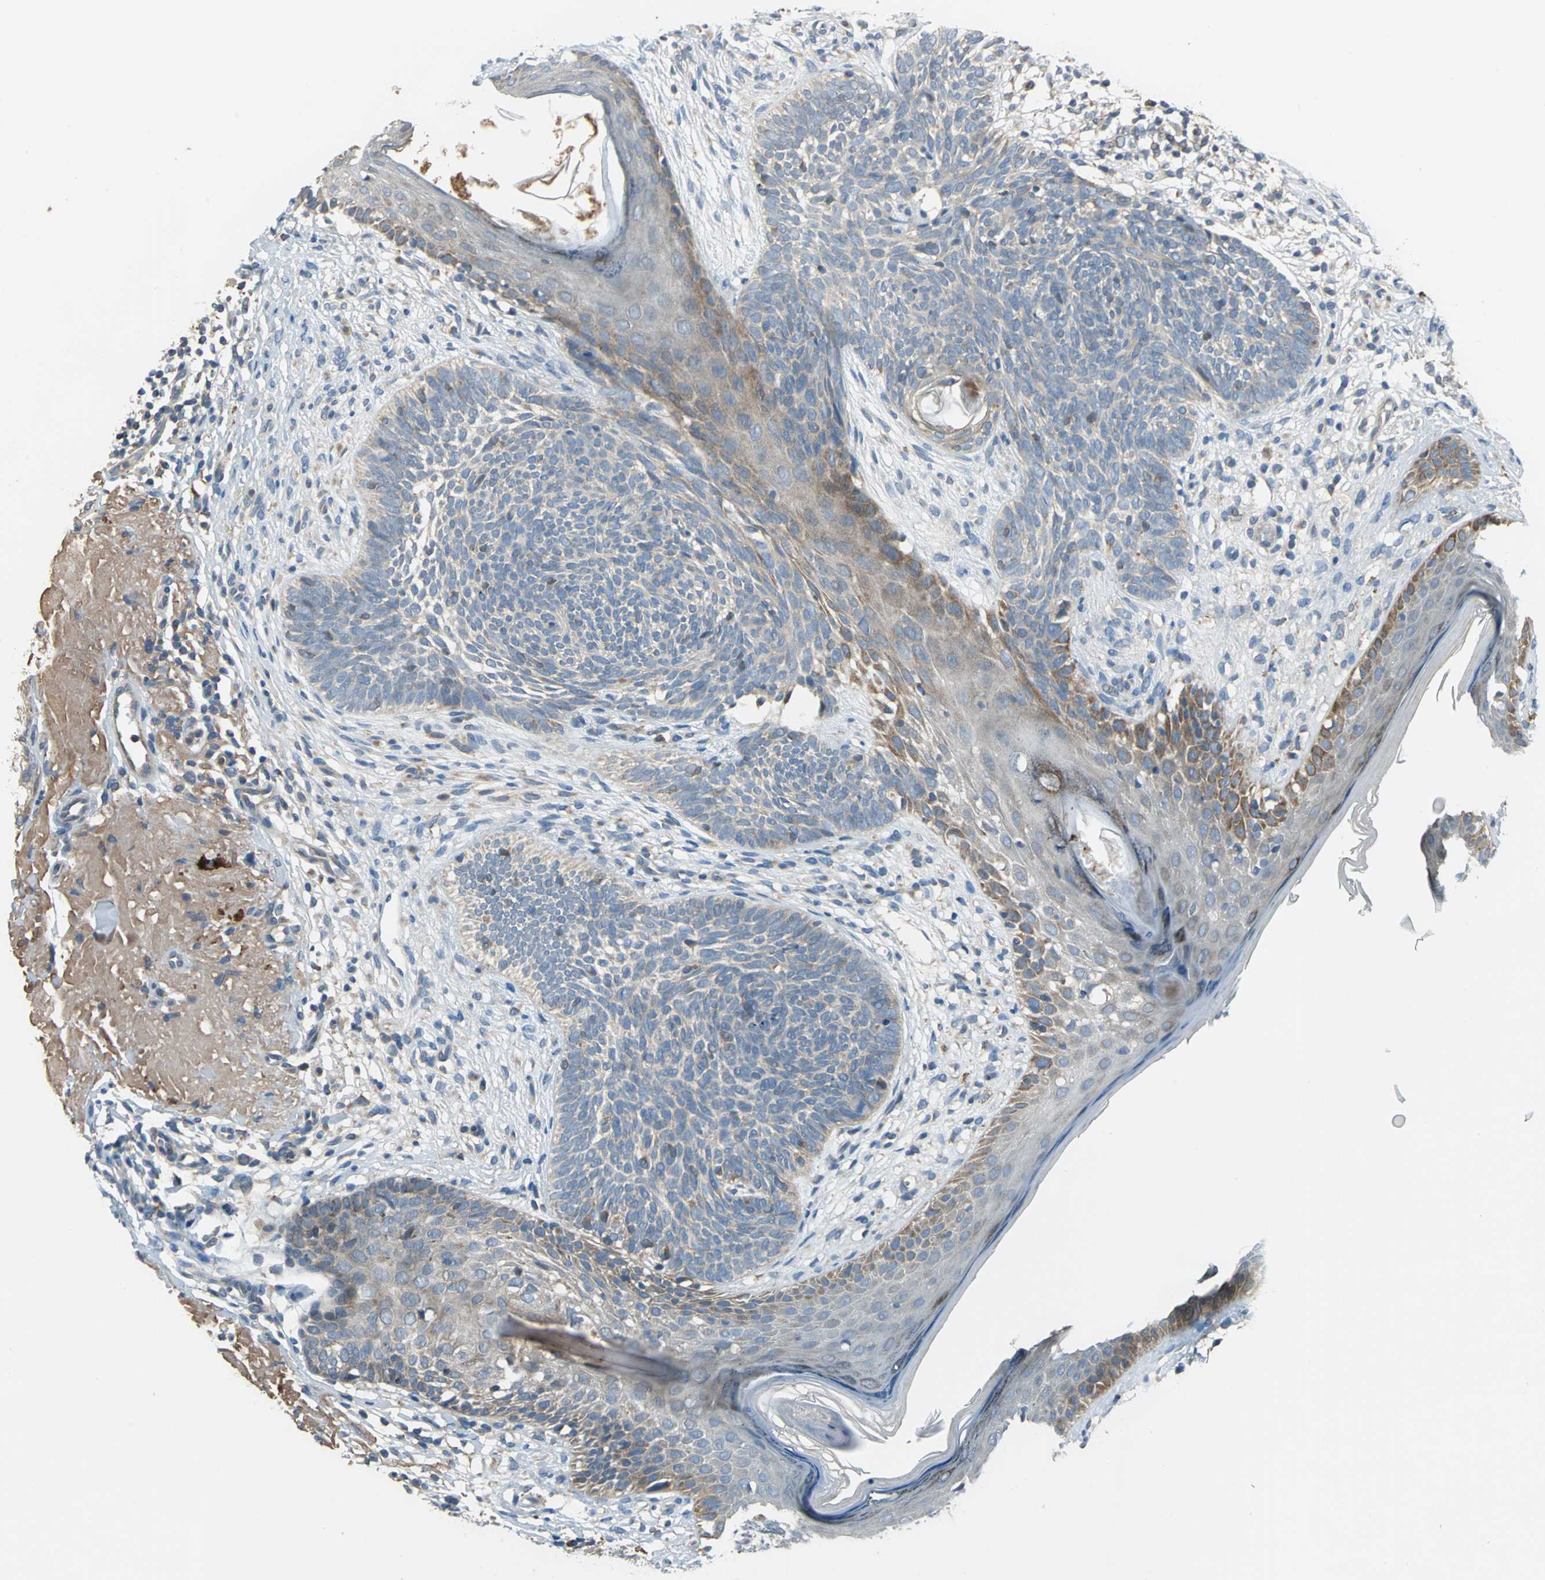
{"staining": {"intensity": "weak", "quantity": "25%-75%", "location": "cytoplasmic/membranous"}, "tissue": "skin cancer", "cell_type": "Tumor cells", "image_type": "cancer", "snomed": [{"axis": "morphology", "description": "Basal cell carcinoma"}, {"axis": "topography", "description": "Skin"}], "caption": "Basal cell carcinoma (skin) stained with a protein marker reveals weak staining in tumor cells.", "gene": "TRAK1", "patient": {"sex": "male", "age": 74}}